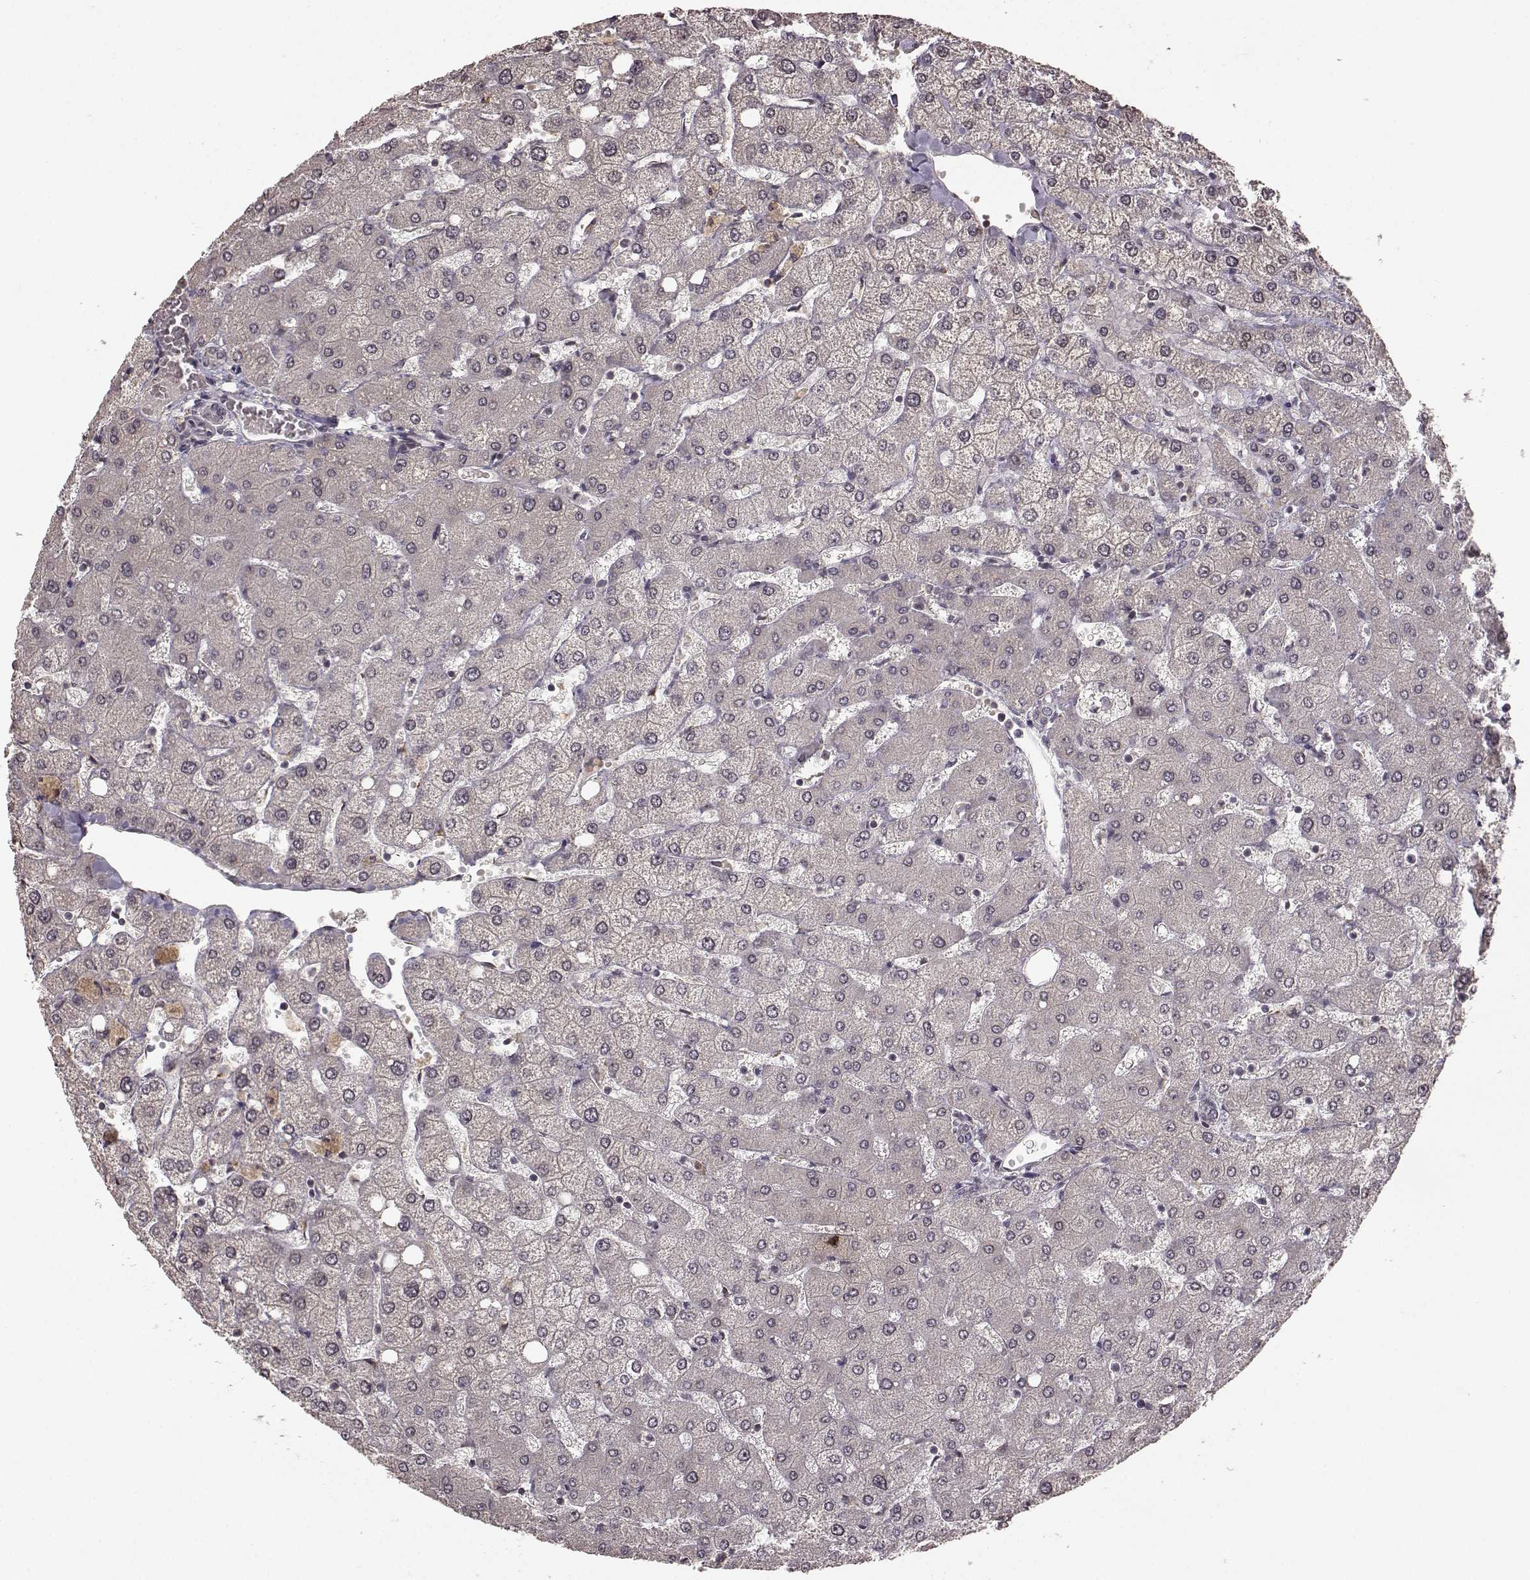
{"staining": {"intensity": "negative", "quantity": "none", "location": "none"}, "tissue": "liver", "cell_type": "Cholangiocytes", "image_type": "normal", "snomed": [{"axis": "morphology", "description": "Normal tissue, NOS"}, {"axis": "topography", "description": "Liver"}], "caption": "Immunohistochemistry image of benign liver: human liver stained with DAB (3,3'-diaminobenzidine) displays no significant protein positivity in cholangiocytes.", "gene": "NTRK2", "patient": {"sex": "female", "age": 54}}